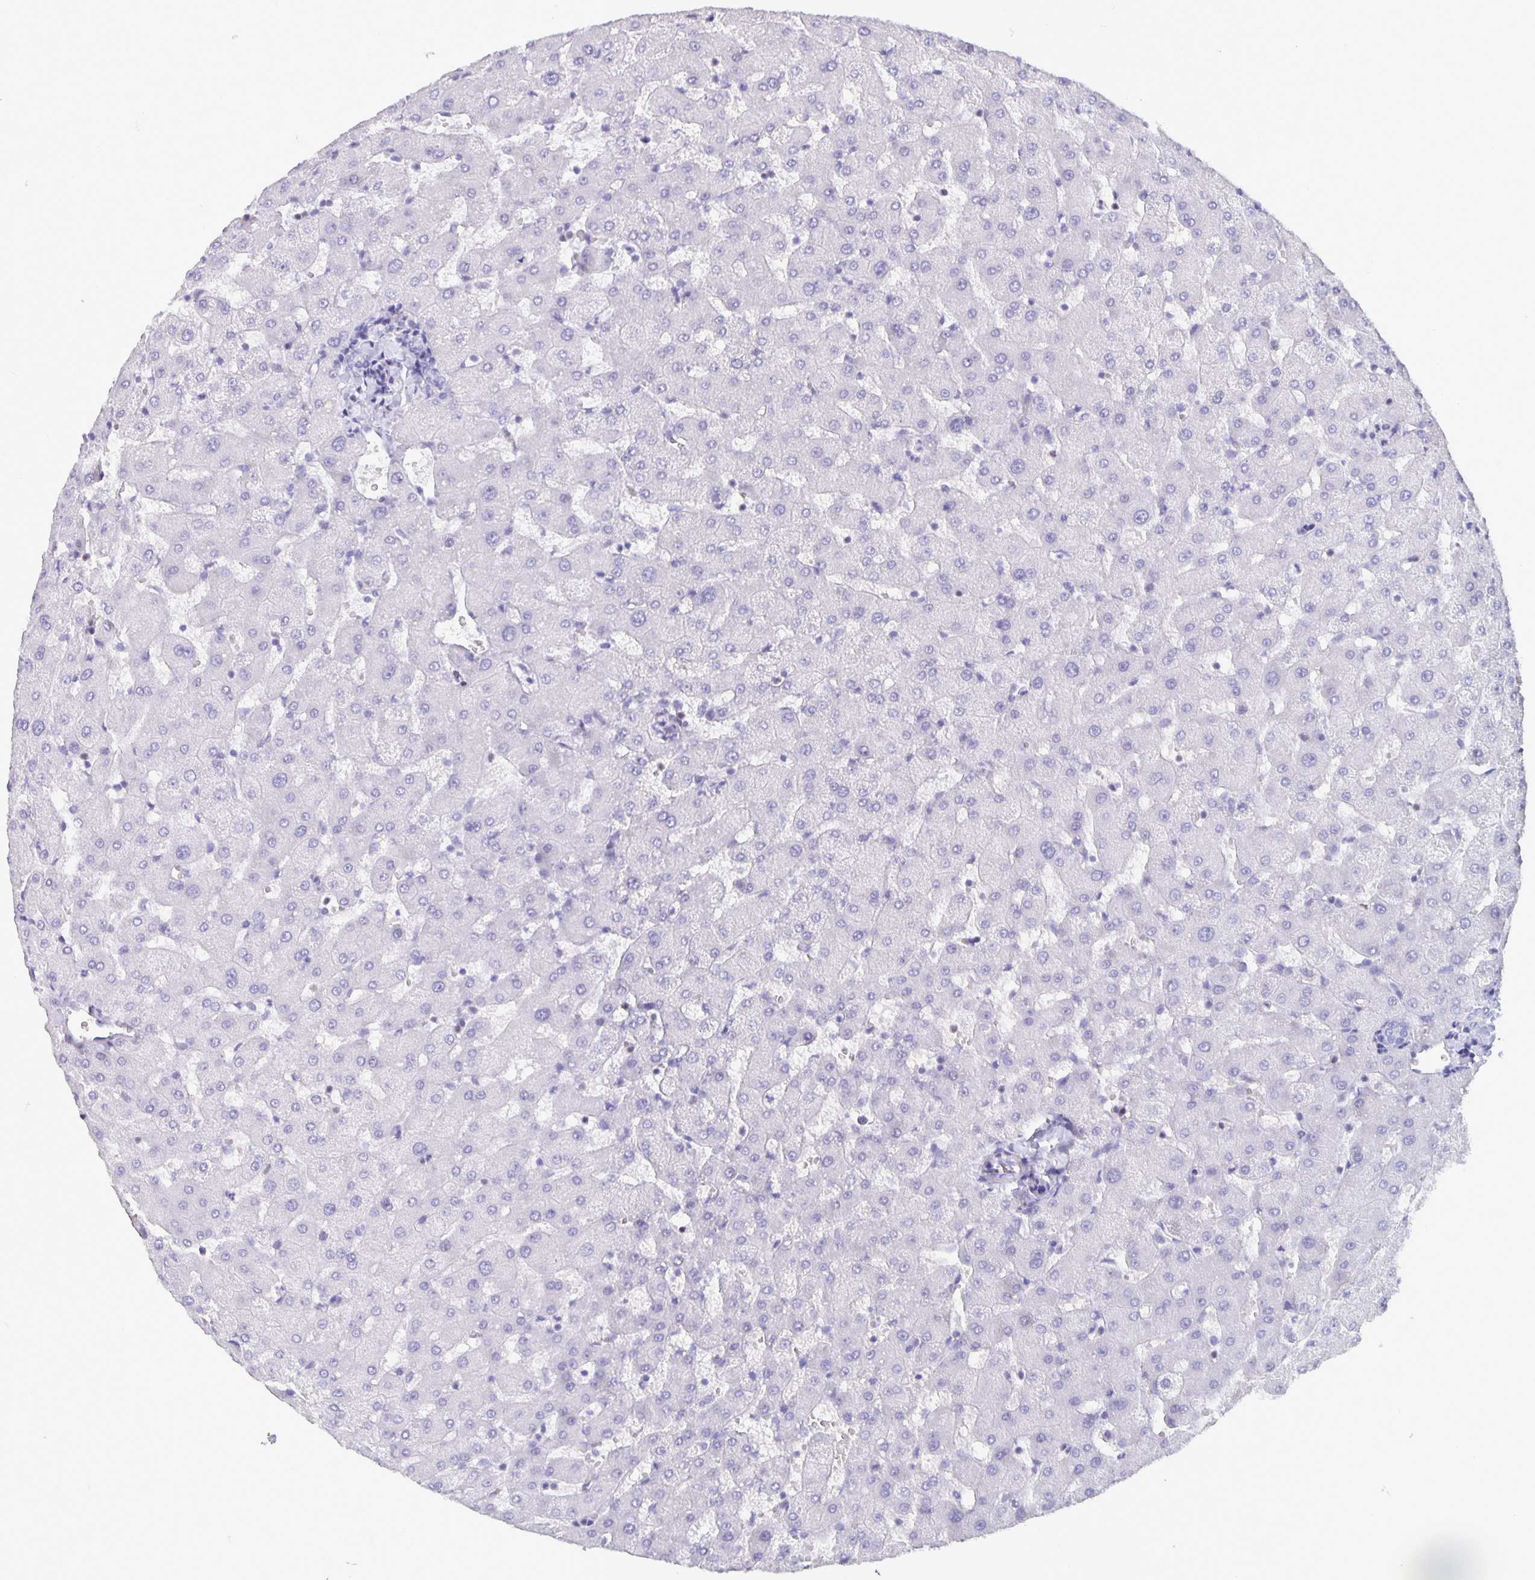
{"staining": {"intensity": "negative", "quantity": "none", "location": "none"}, "tissue": "liver", "cell_type": "Cholangiocytes", "image_type": "normal", "snomed": [{"axis": "morphology", "description": "Normal tissue, NOS"}, {"axis": "topography", "description": "Liver"}], "caption": "IHC of normal human liver displays no staining in cholangiocytes. Nuclei are stained in blue.", "gene": "SATB2", "patient": {"sex": "female", "age": 63}}